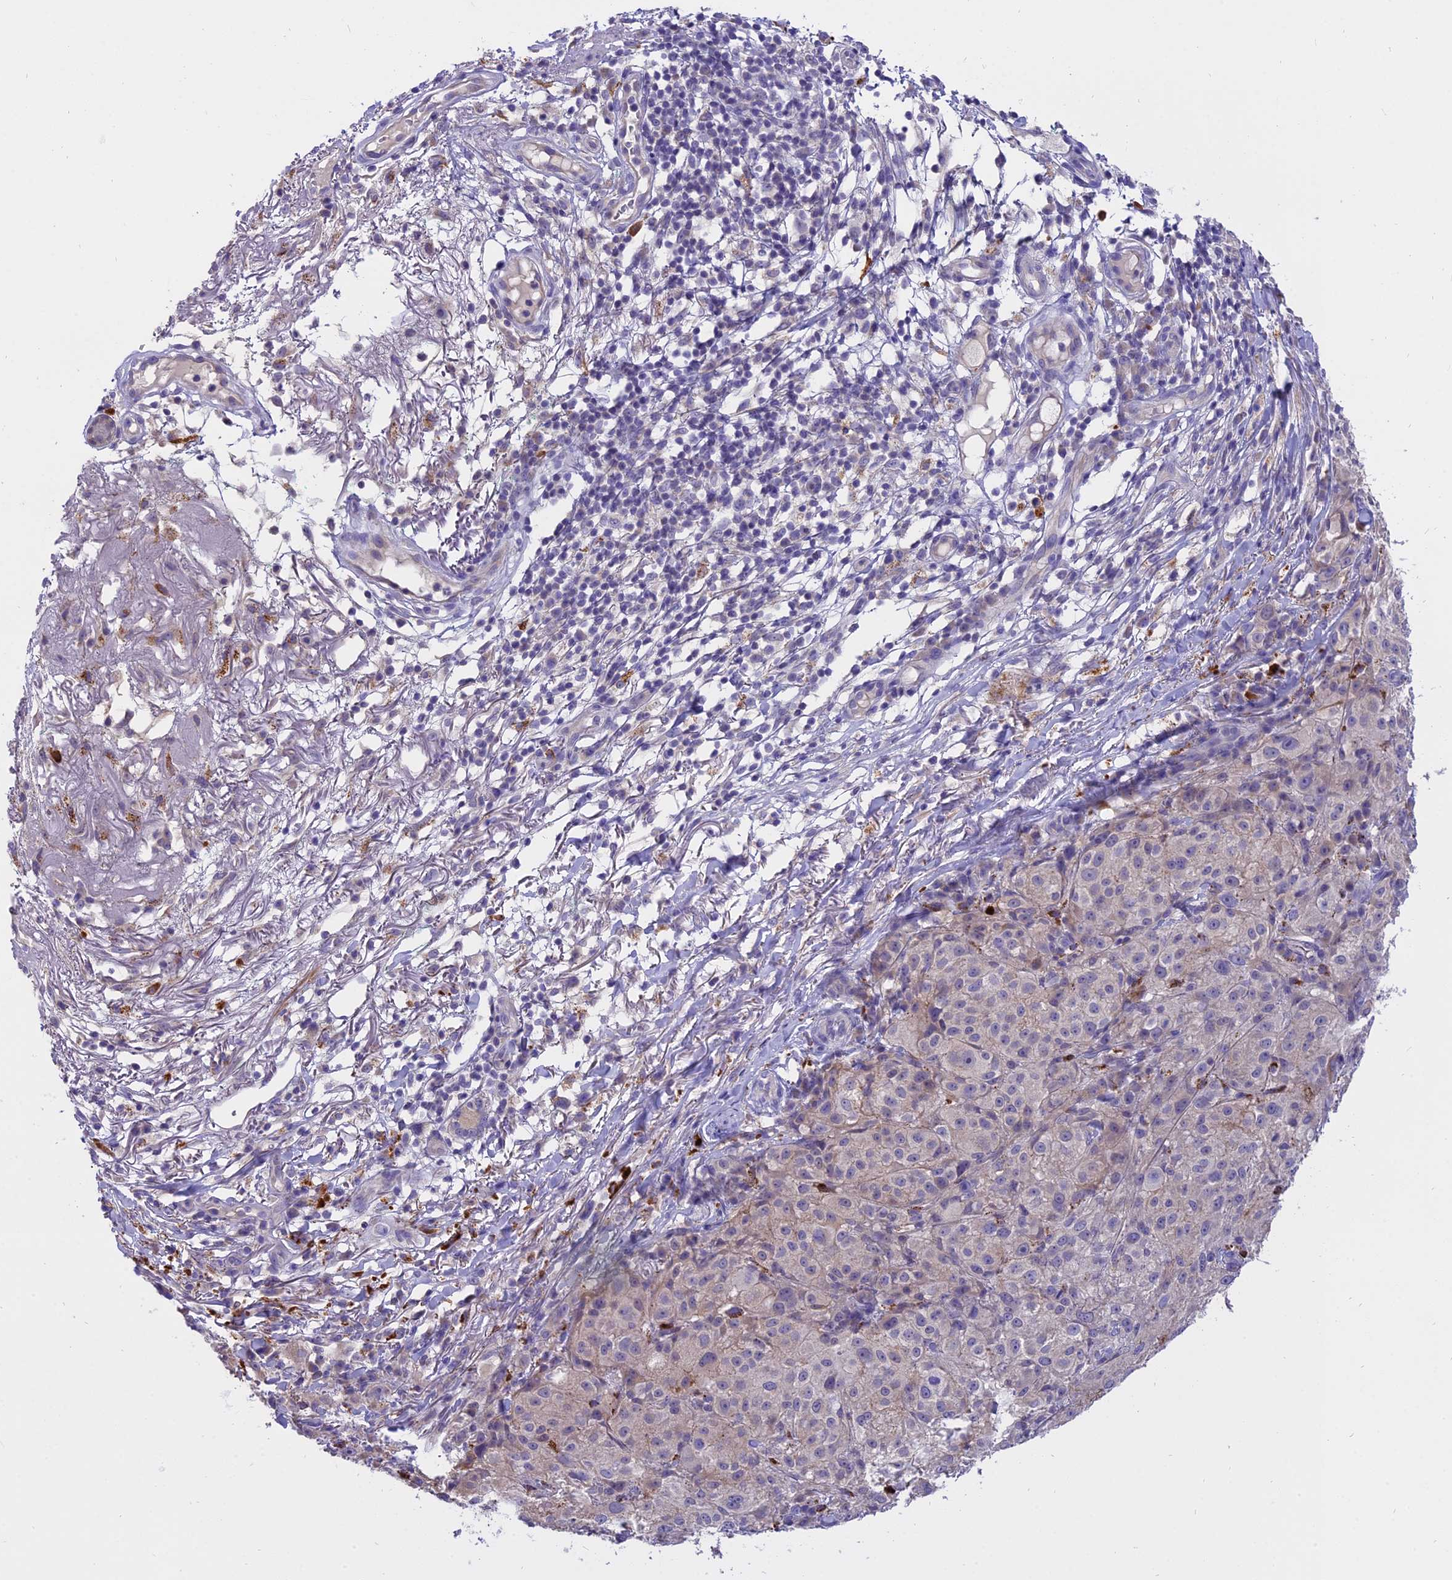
{"staining": {"intensity": "negative", "quantity": "none", "location": "none"}, "tissue": "melanoma", "cell_type": "Tumor cells", "image_type": "cancer", "snomed": [{"axis": "morphology", "description": "Necrosis, NOS"}, {"axis": "morphology", "description": "Malignant melanoma, NOS"}, {"axis": "topography", "description": "Skin"}], "caption": "Protein analysis of malignant melanoma demonstrates no significant staining in tumor cells.", "gene": "LYPD6", "patient": {"sex": "female", "age": 87}}